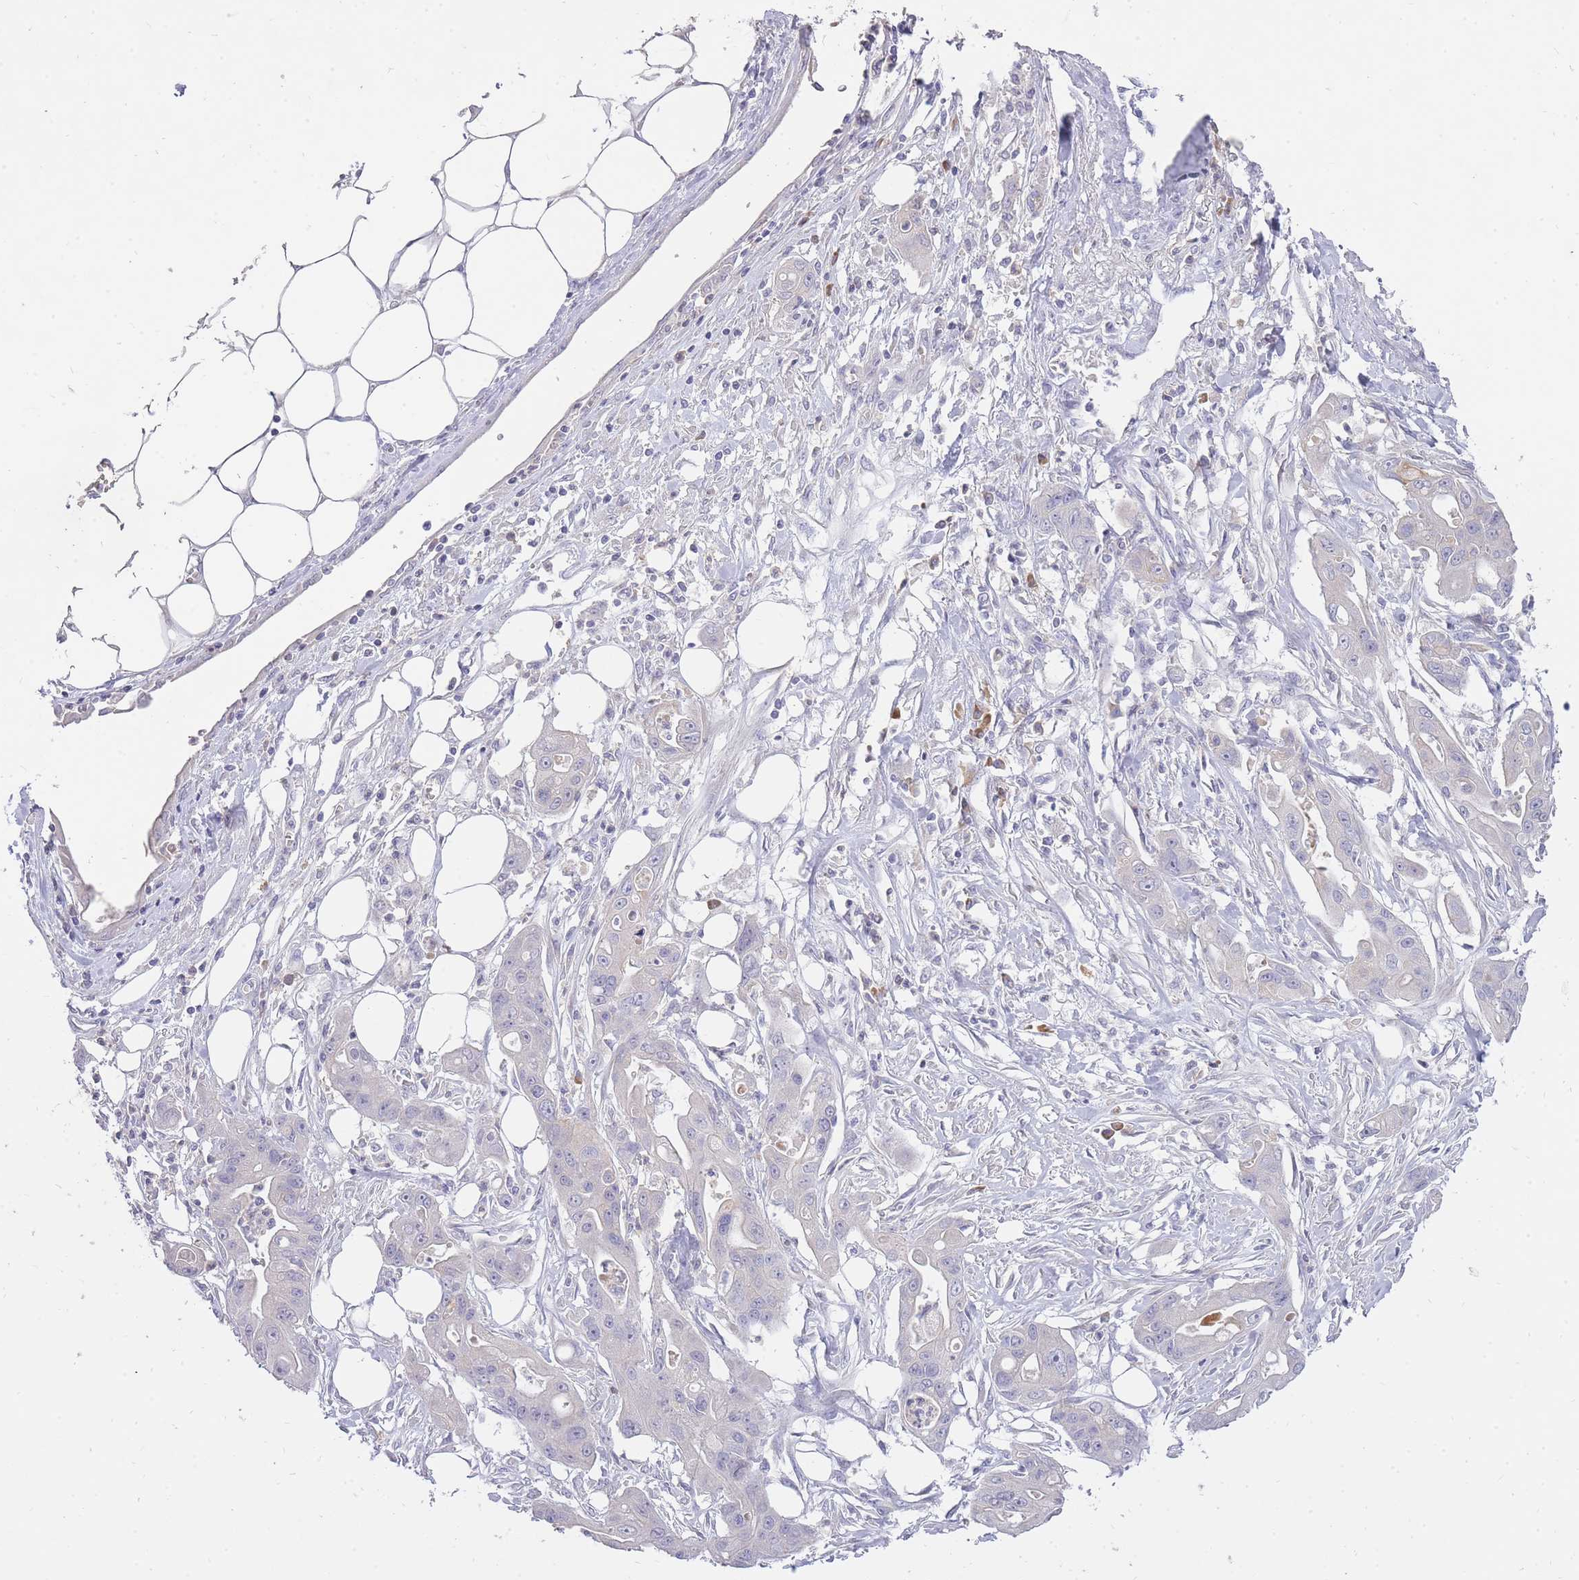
{"staining": {"intensity": "negative", "quantity": "none", "location": "none"}, "tissue": "ovarian cancer", "cell_type": "Tumor cells", "image_type": "cancer", "snomed": [{"axis": "morphology", "description": "Cystadenocarcinoma, mucinous, NOS"}, {"axis": "topography", "description": "Ovary"}], "caption": "A histopathology image of human ovarian cancer is negative for staining in tumor cells.", "gene": "FRG2C", "patient": {"sex": "female", "age": 70}}